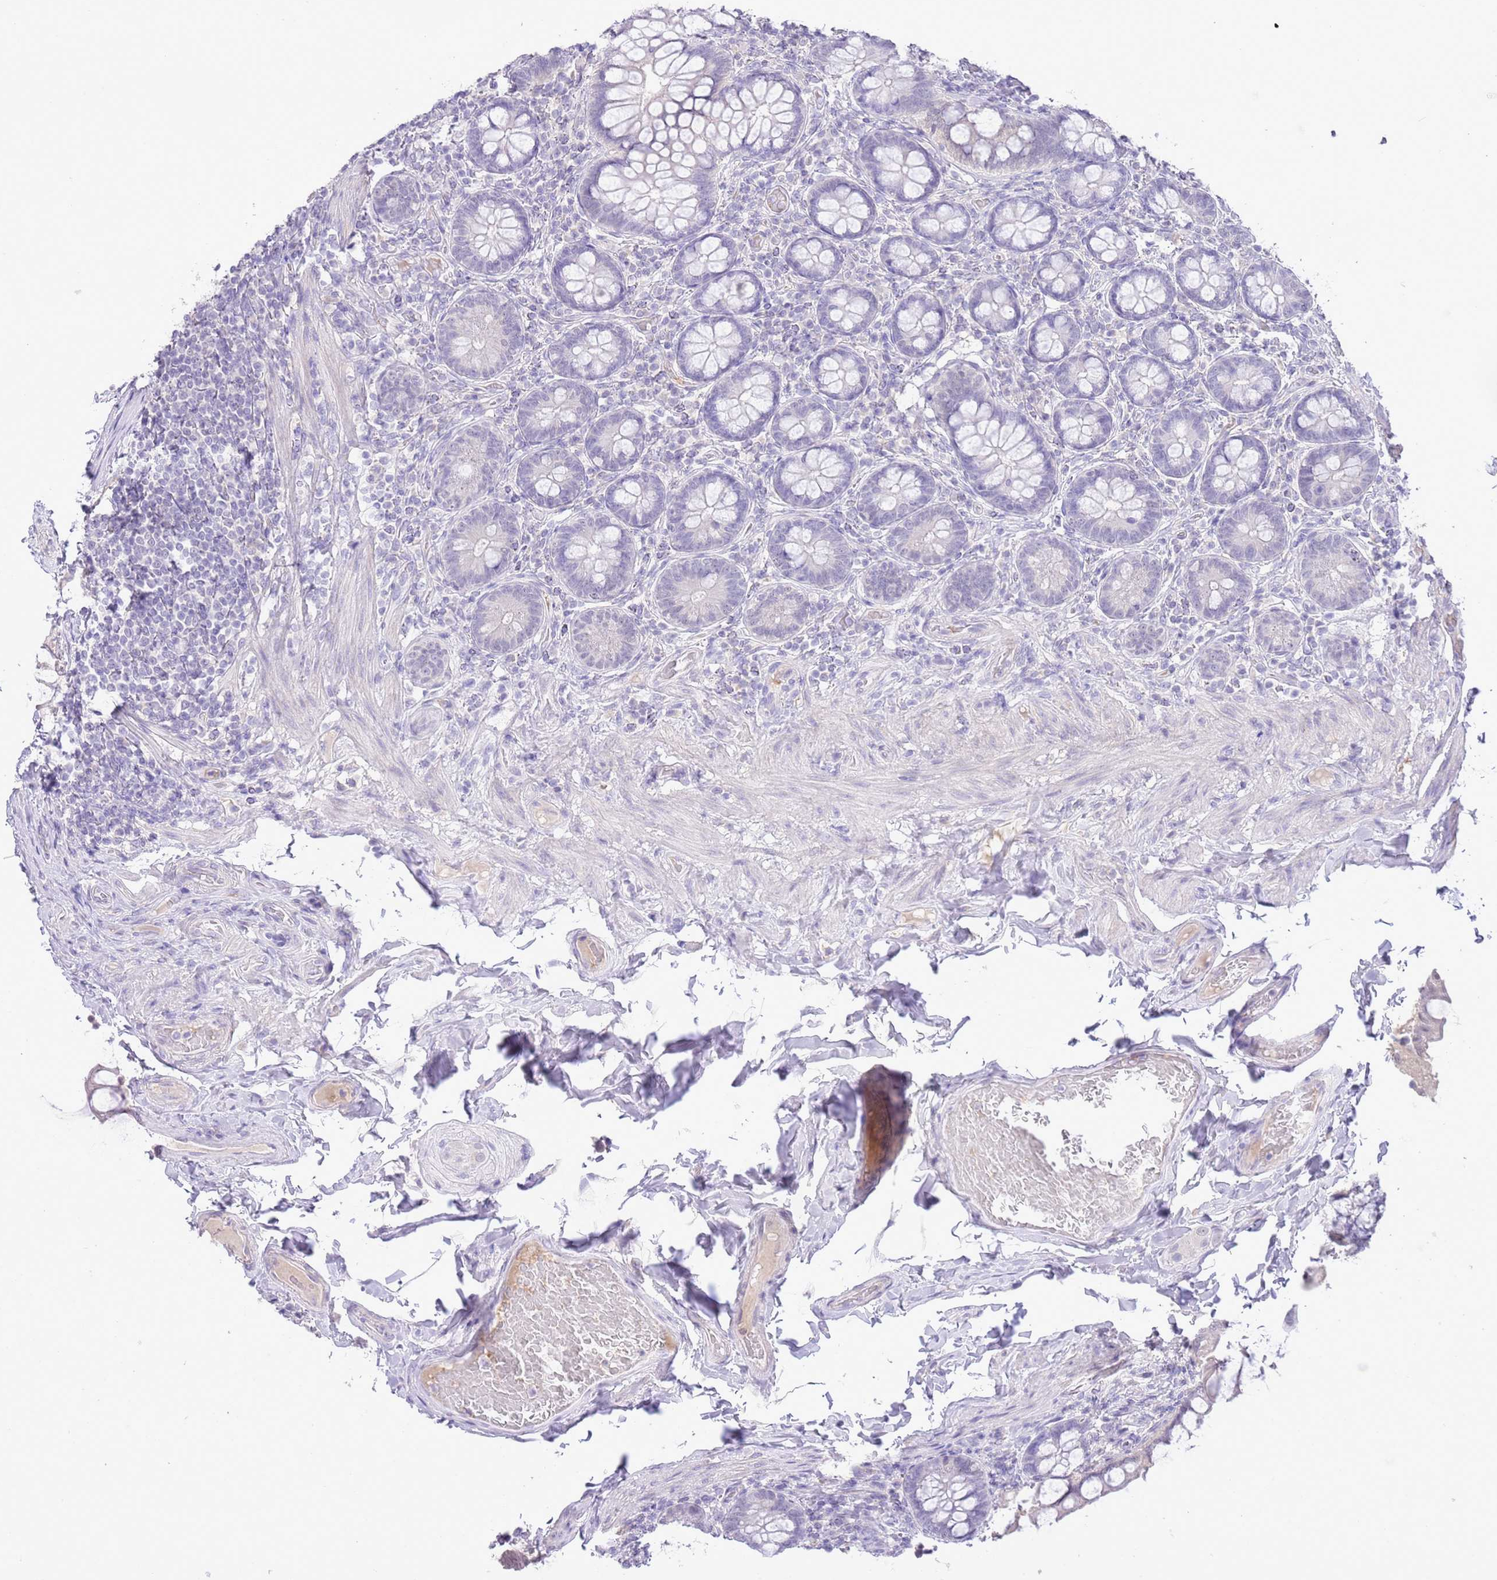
{"staining": {"intensity": "weak", "quantity": "<25%", "location": "cytoplasmic/membranous"}, "tissue": "small intestine", "cell_type": "Glandular cells", "image_type": "normal", "snomed": [{"axis": "morphology", "description": "Normal tissue, NOS"}, {"axis": "topography", "description": "Small intestine"}], "caption": "Immunohistochemistry (IHC) of normal human small intestine displays no expression in glandular cells.", "gene": "MIDN", "patient": {"sex": "male", "age": 70}}